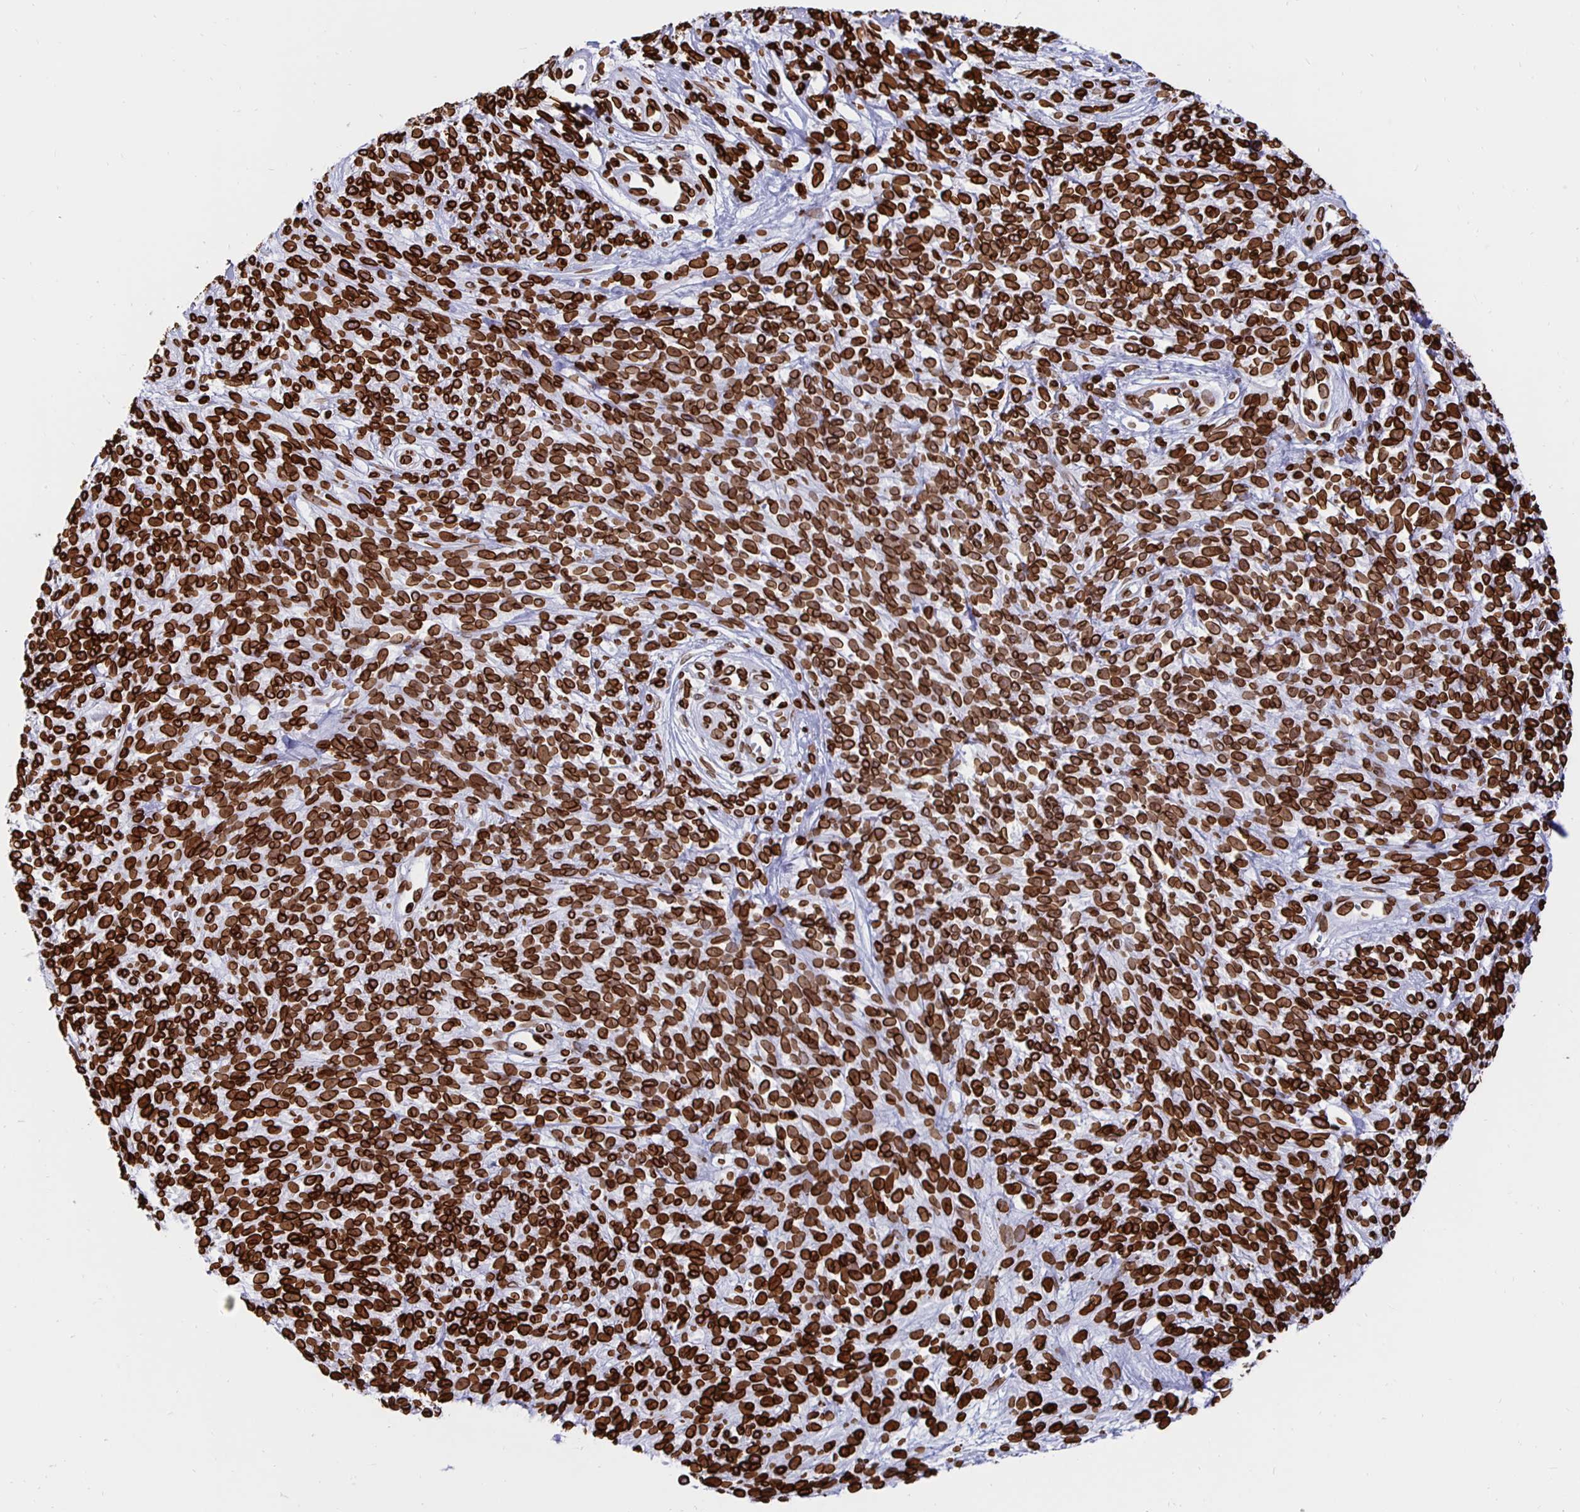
{"staining": {"intensity": "strong", "quantity": ">75%", "location": "cytoplasmic/membranous,nuclear"}, "tissue": "melanoma", "cell_type": "Tumor cells", "image_type": "cancer", "snomed": [{"axis": "morphology", "description": "Malignant melanoma, NOS"}, {"axis": "topography", "description": "Skin"}, {"axis": "topography", "description": "Skin of trunk"}], "caption": "Melanoma stained with a protein marker reveals strong staining in tumor cells.", "gene": "LMNB1", "patient": {"sex": "male", "age": 74}}